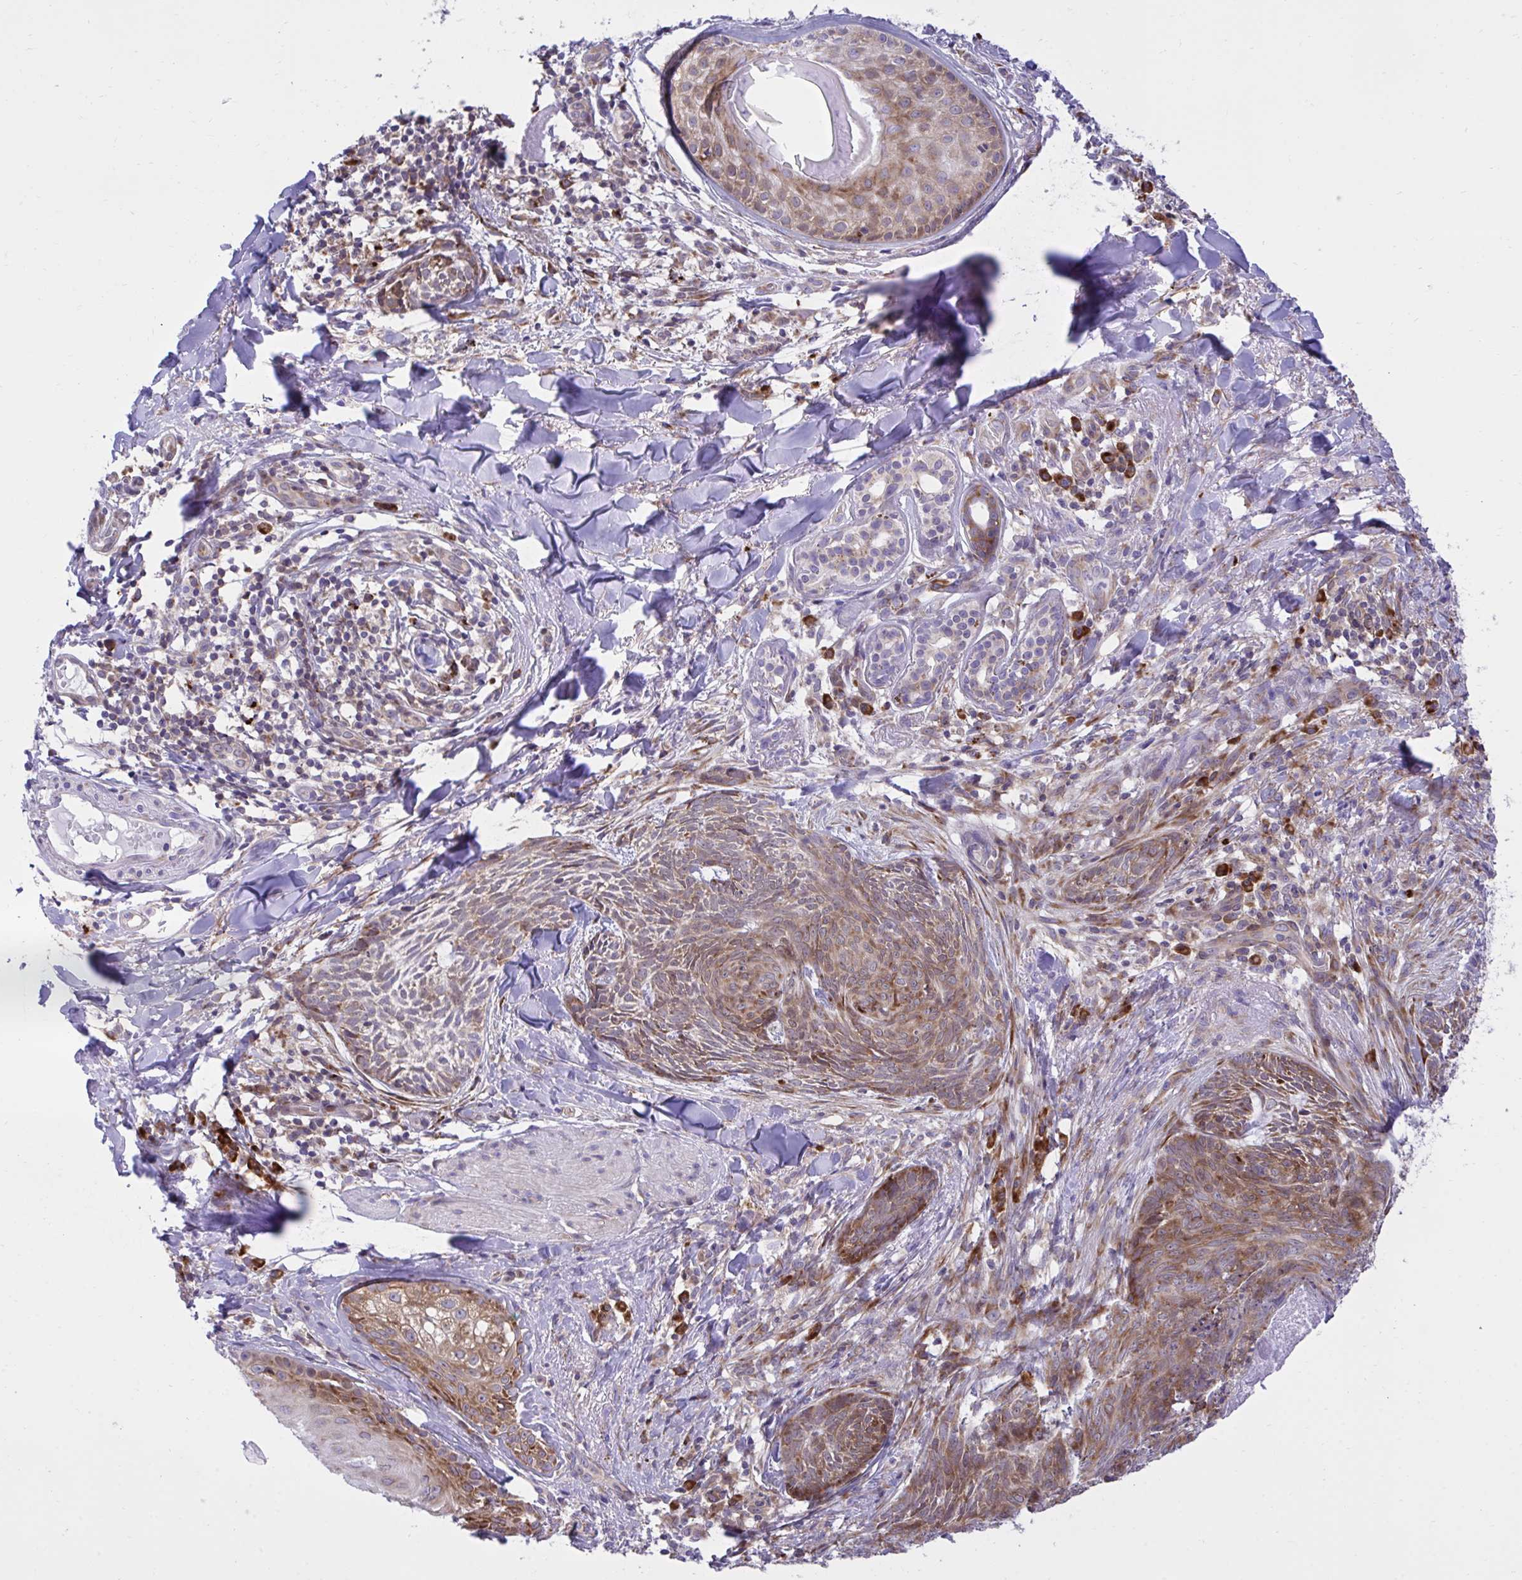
{"staining": {"intensity": "moderate", "quantity": ">75%", "location": "cytoplasmic/membranous"}, "tissue": "skin cancer", "cell_type": "Tumor cells", "image_type": "cancer", "snomed": [{"axis": "morphology", "description": "Basal cell carcinoma"}, {"axis": "topography", "description": "Skin"}], "caption": "Immunohistochemistry (IHC) image of neoplastic tissue: human skin cancer stained using IHC shows medium levels of moderate protein expression localized specifically in the cytoplasmic/membranous of tumor cells, appearing as a cytoplasmic/membranous brown color.", "gene": "RPS15", "patient": {"sex": "female", "age": 93}}